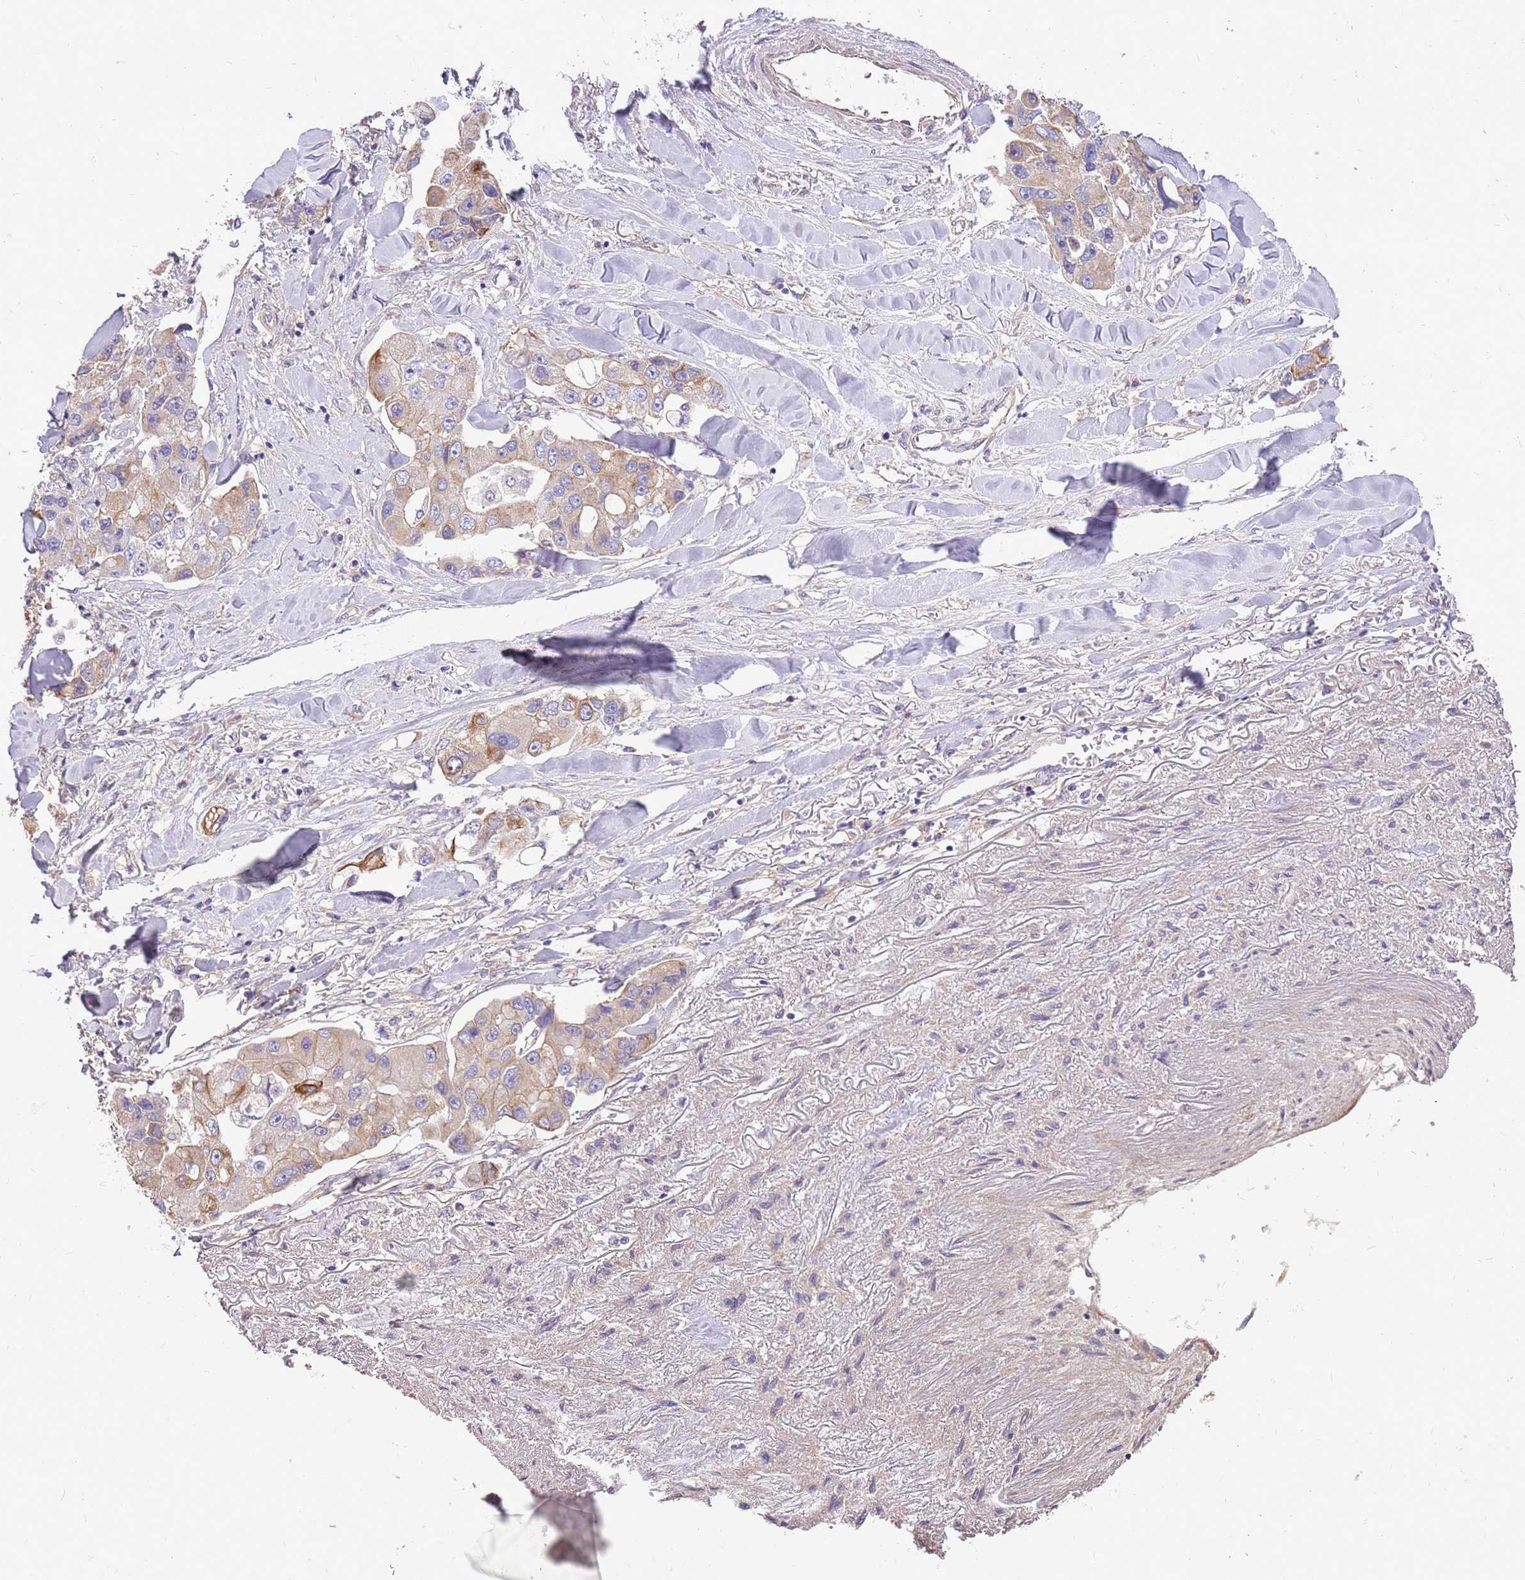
{"staining": {"intensity": "weak", "quantity": "25%-75%", "location": "cytoplasmic/membranous"}, "tissue": "lung cancer", "cell_type": "Tumor cells", "image_type": "cancer", "snomed": [{"axis": "morphology", "description": "Adenocarcinoma, NOS"}, {"axis": "topography", "description": "Lung"}], "caption": "The histopathology image shows immunohistochemical staining of lung cancer (adenocarcinoma). There is weak cytoplasmic/membranous staining is present in about 25%-75% of tumor cells.", "gene": "WASHC4", "patient": {"sex": "female", "age": 54}}